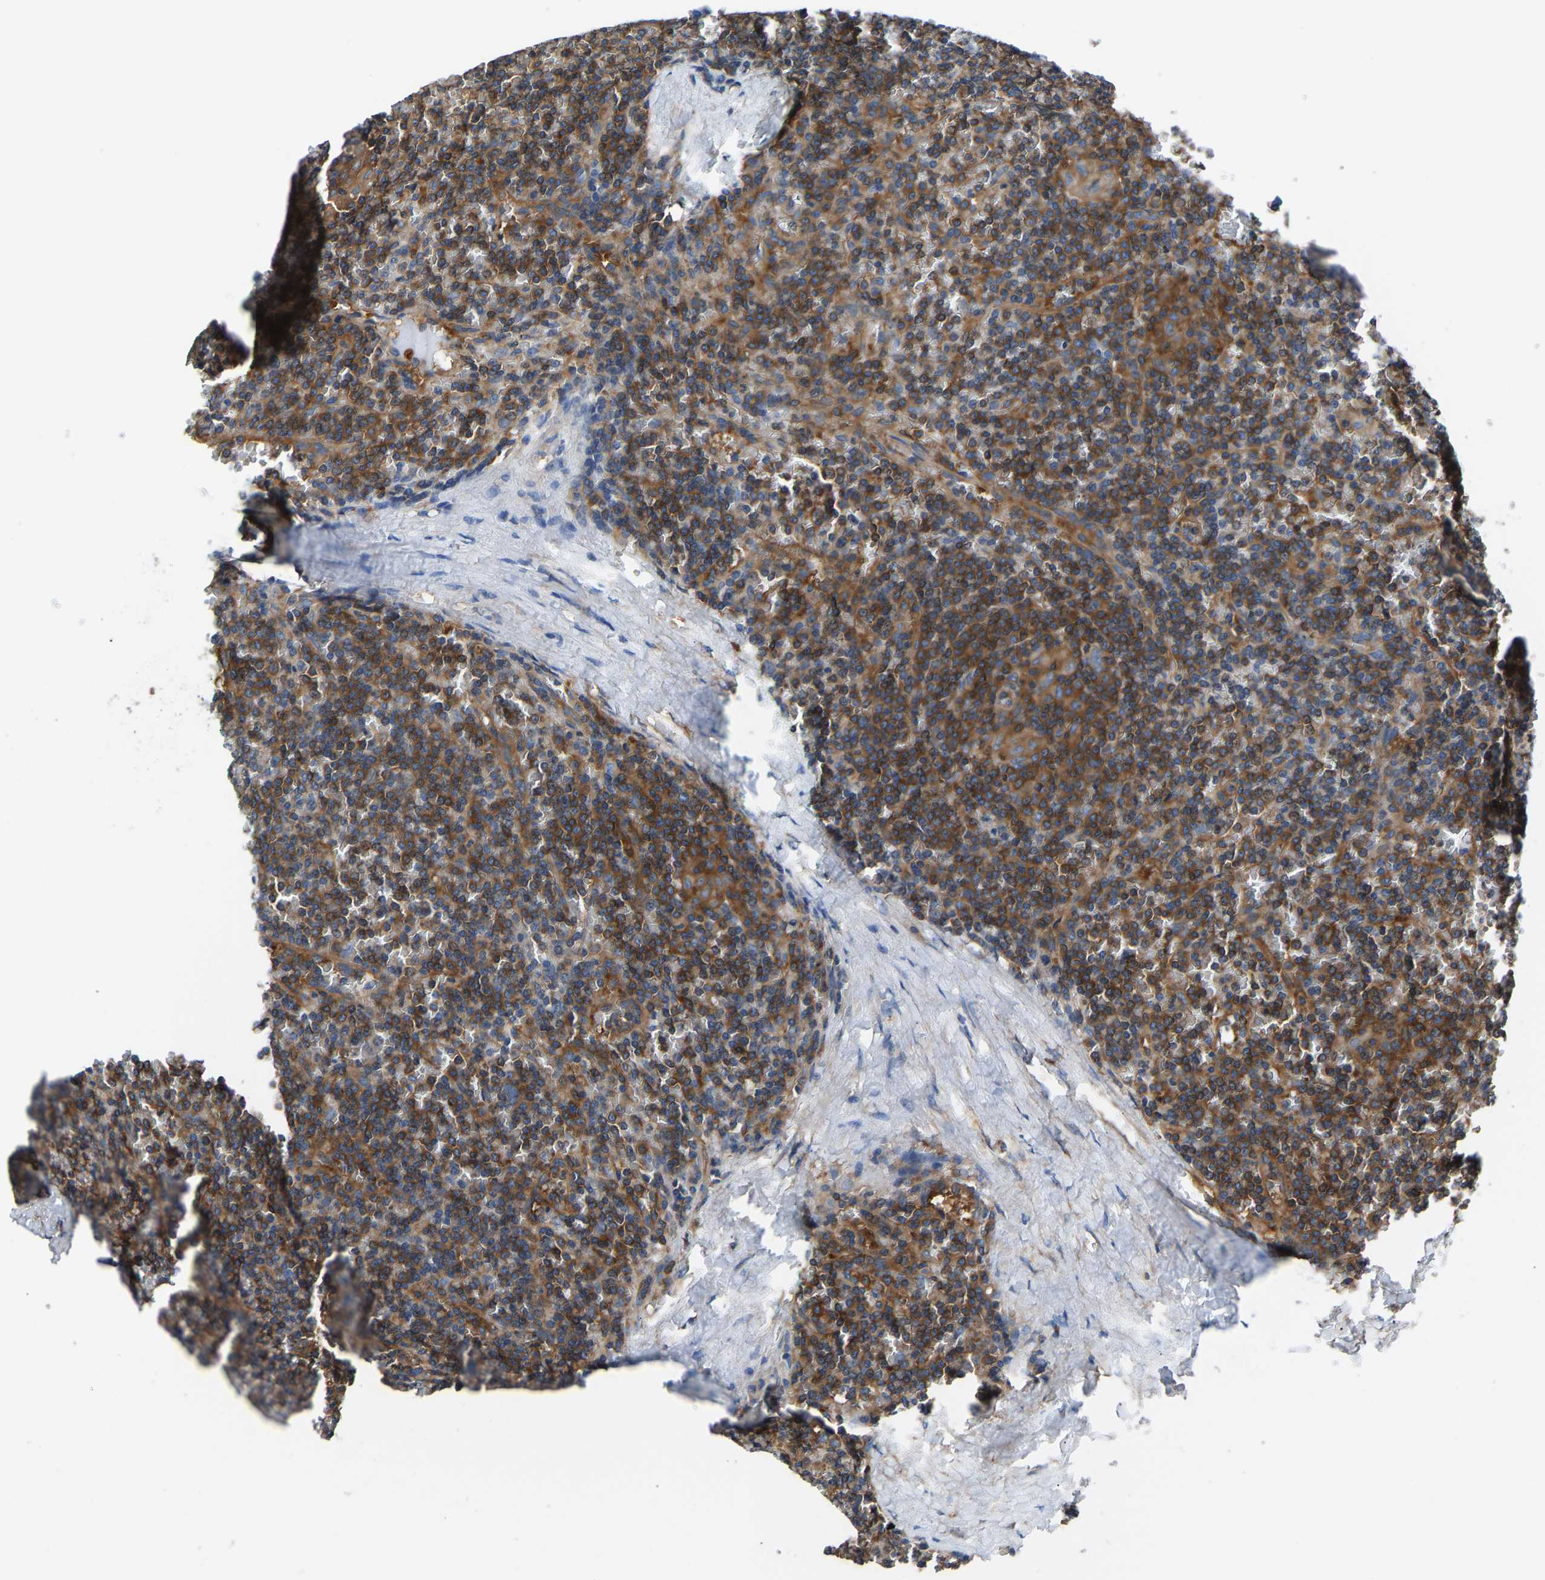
{"staining": {"intensity": "moderate", "quantity": ">75%", "location": "cytoplasmic/membranous"}, "tissue": "lymphoma", "cell_type": "Tumor cells", "image_type": "cancer", "snomed": [{"axis": "morphology", "description": "Malignant lymphoma, non-Hodgkin's type, Low grade"}, {"axis": "topography", "description": "Spleen"}], "caption": "Low-grade malignant lymphoma, non-Hodgkin's type was stained to show a protein in brown. There is medium levels of moderate cytoplasmic/membranous expression in about >75% of tumor cells.", "gene": "PRKAR1A", "patient": {"sex": "female", "age": 19}}